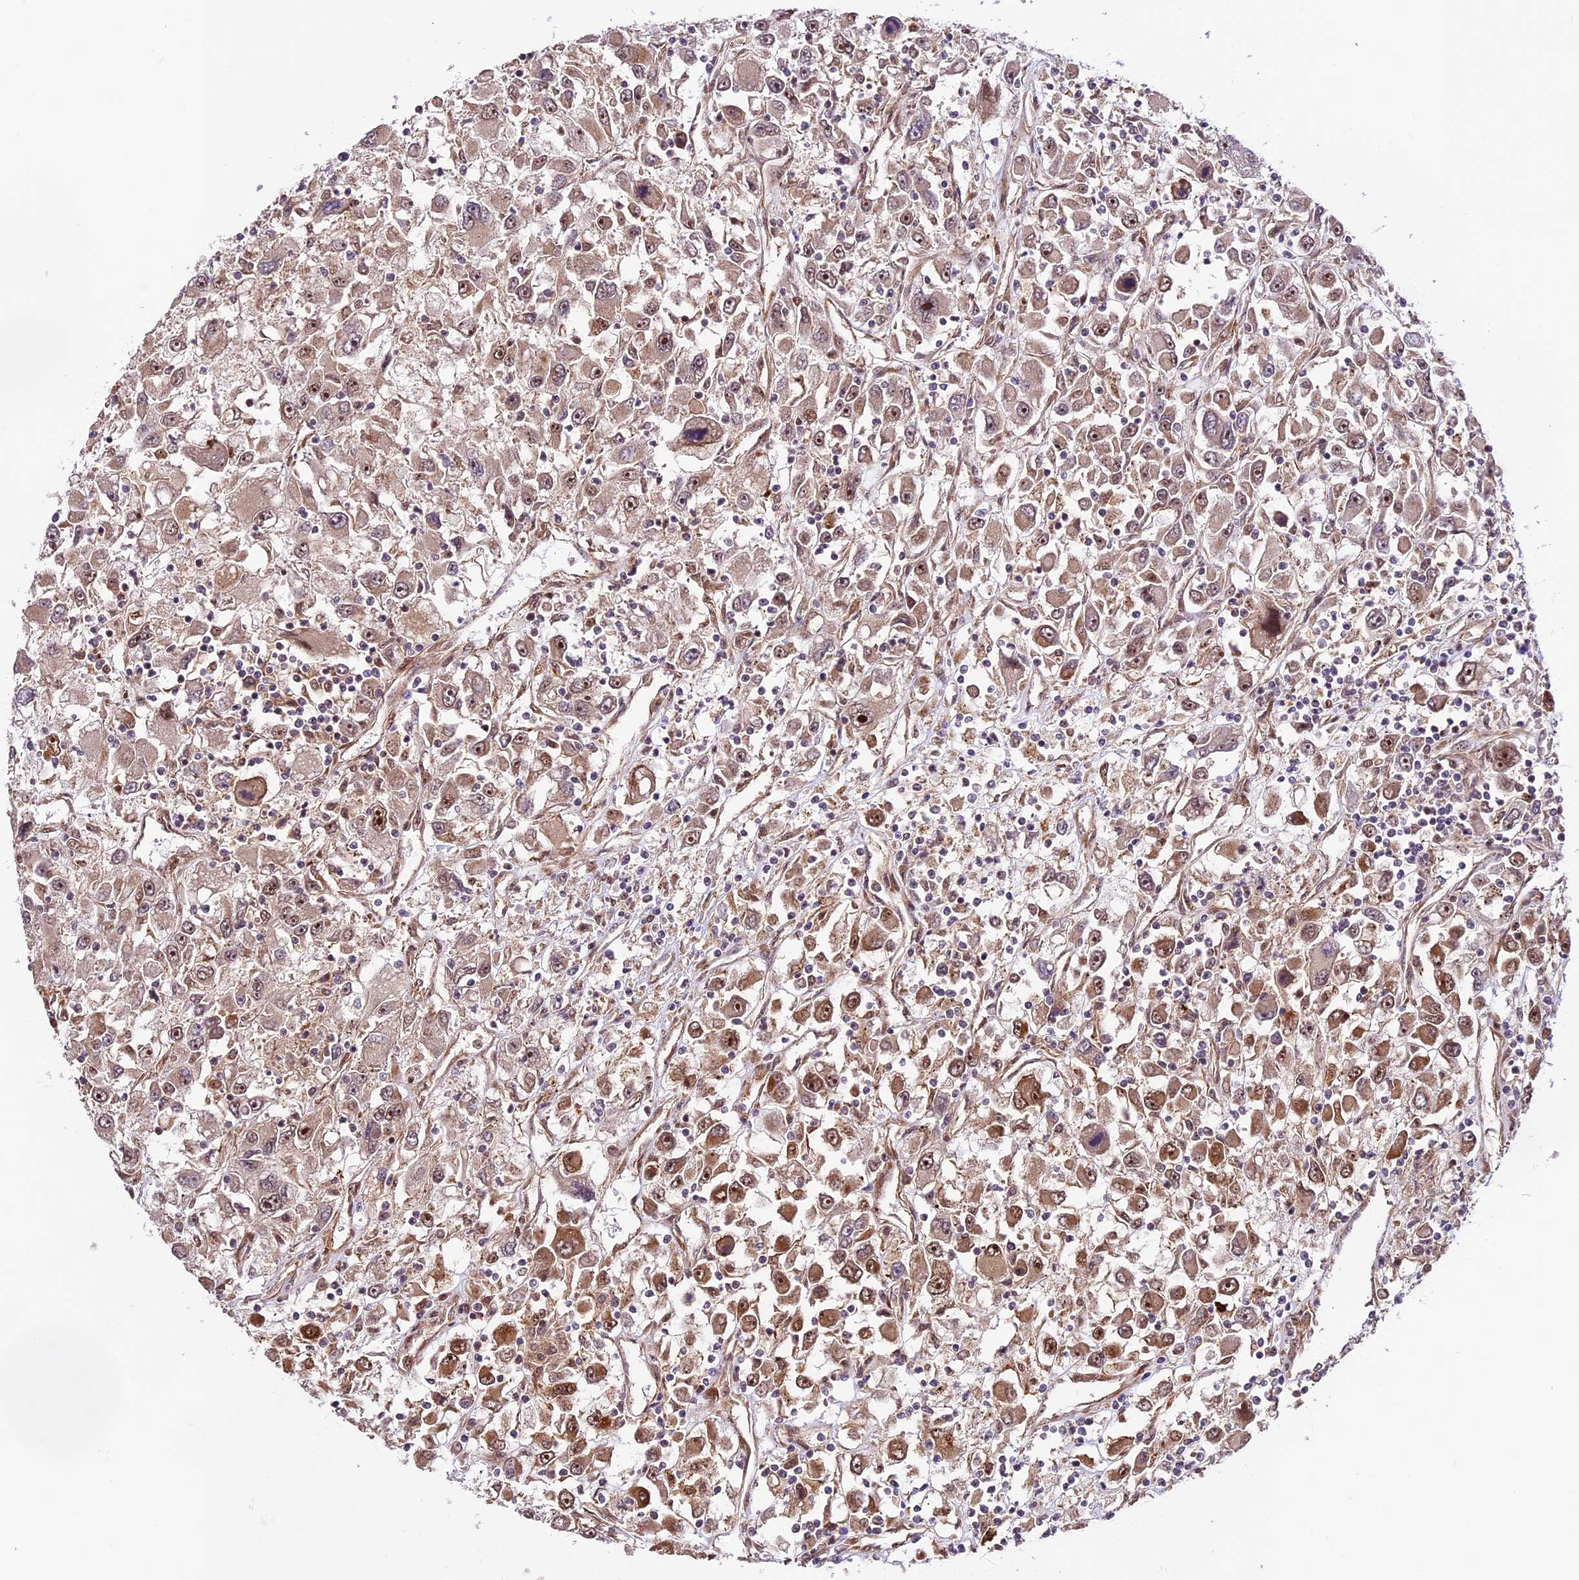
{"staining": {"intensity": "moderate", "quantity": ">75%", "location": "cytoplasmic/membranous,nuclear"}, "tissue": "renal cancer", "cell_type": "Tumor cells", "image_type": "cancer", "snomed": [{"axis": "morphology", "description": "Adenocarcinoma, NOS"}, {"axis": "topography", "description": "Kidney"}], "caption": "An image of renal cancer stained for a protein reveals moderate cytoplasmic/membranous and nuclear brown staining in tumor cells.", "gene": "DHX38", "patient": {"sex": "female", "age": 52}}